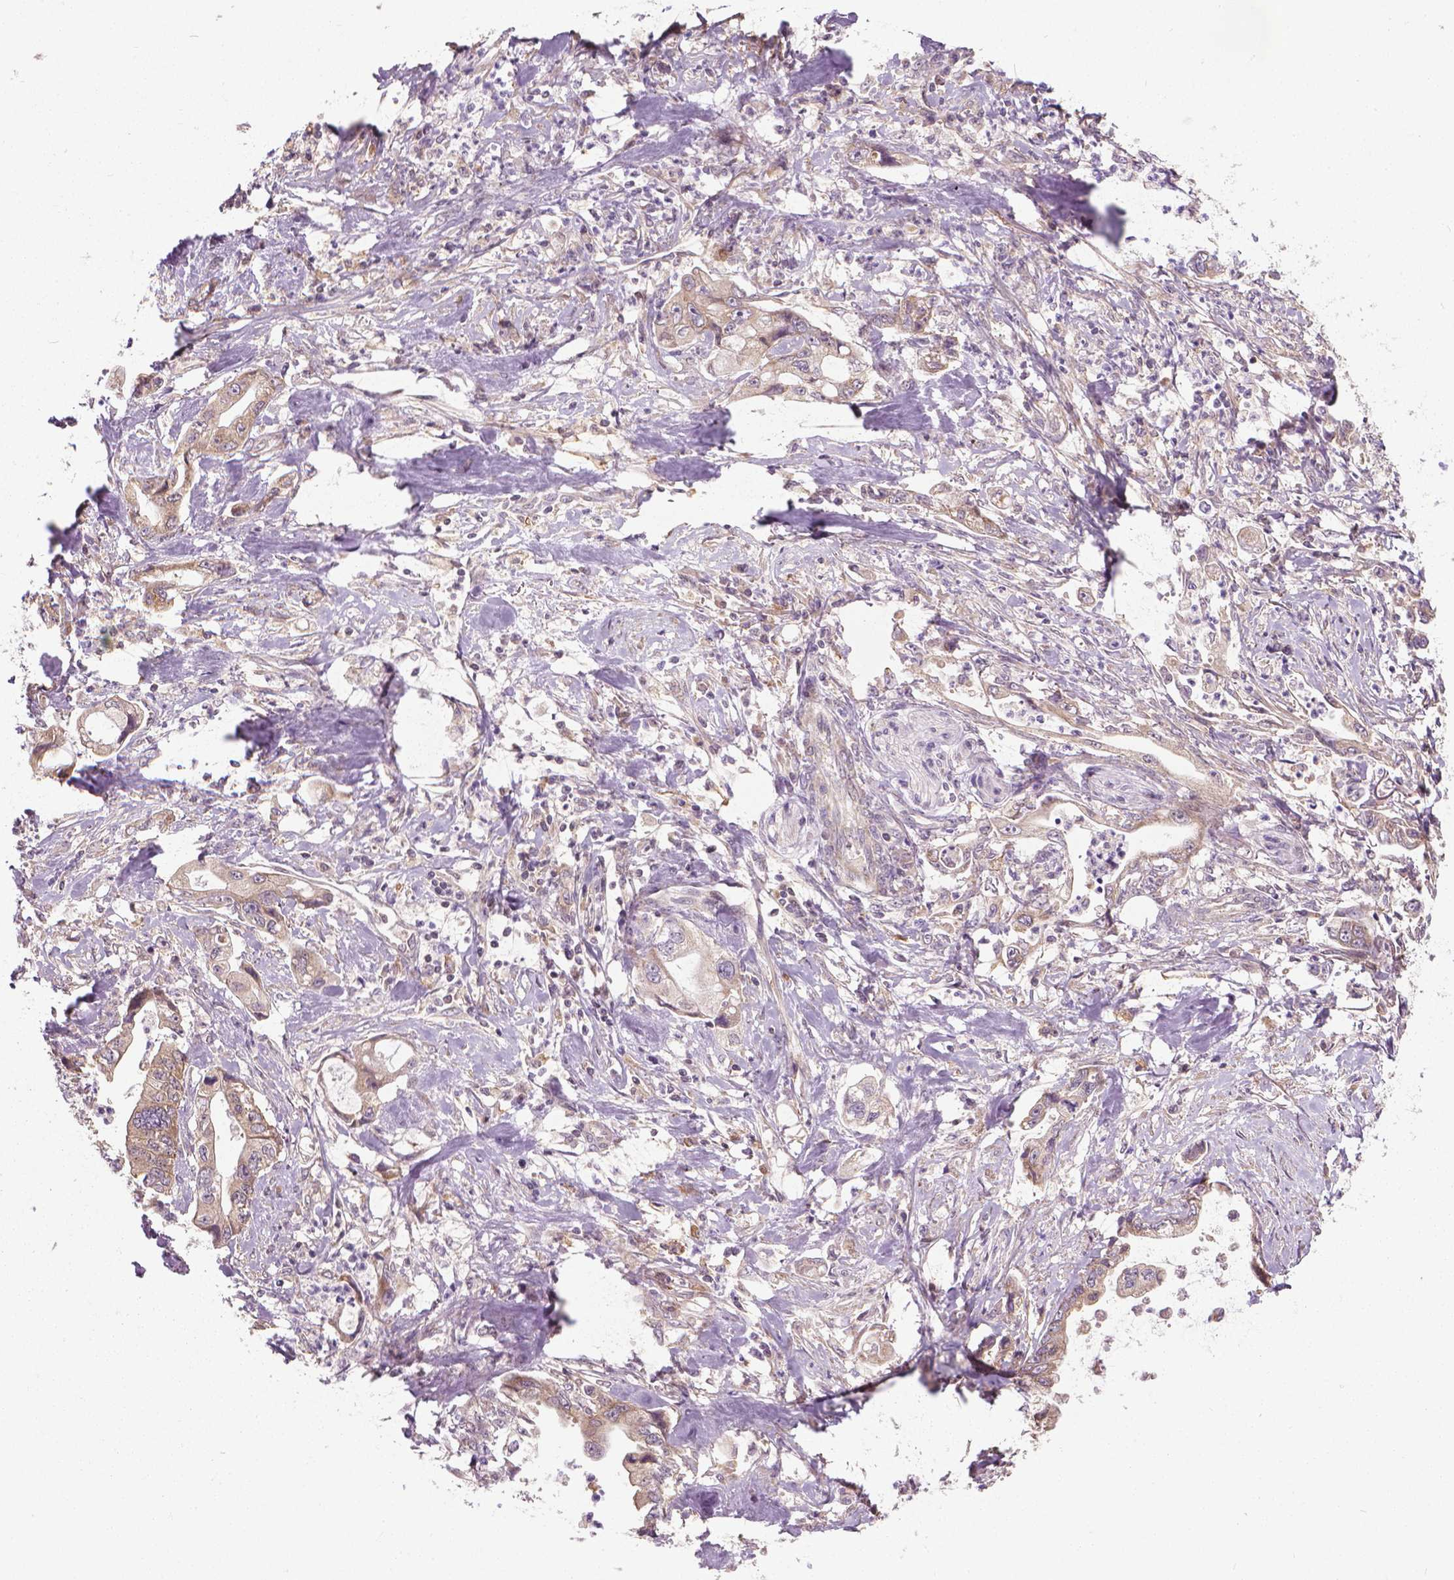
{"staining": {"intensity": "weak", "quantity": ">75%", "location": "cytoplasmic/membranous"}, "tissue": "stomach cancer", "cell_type": "Tumor cells", "image_type": "cancer", "snomed": [{"axis": "morphology", "description": "Adenocarcinoma, NOS"}, {"axis": "topography", "description": "Pancreas"}, {"axis": "topography", "description": "Stomach, upper"}], "caption": "Immunohistochemical staining of stomach adenocarcinoma displays low levels of weak cytoplasmic/membranous protein positivity in approximately >75% of tumor cells.", "gene": "PRAG1", "patient": {"sex": "male", "age": 77}}